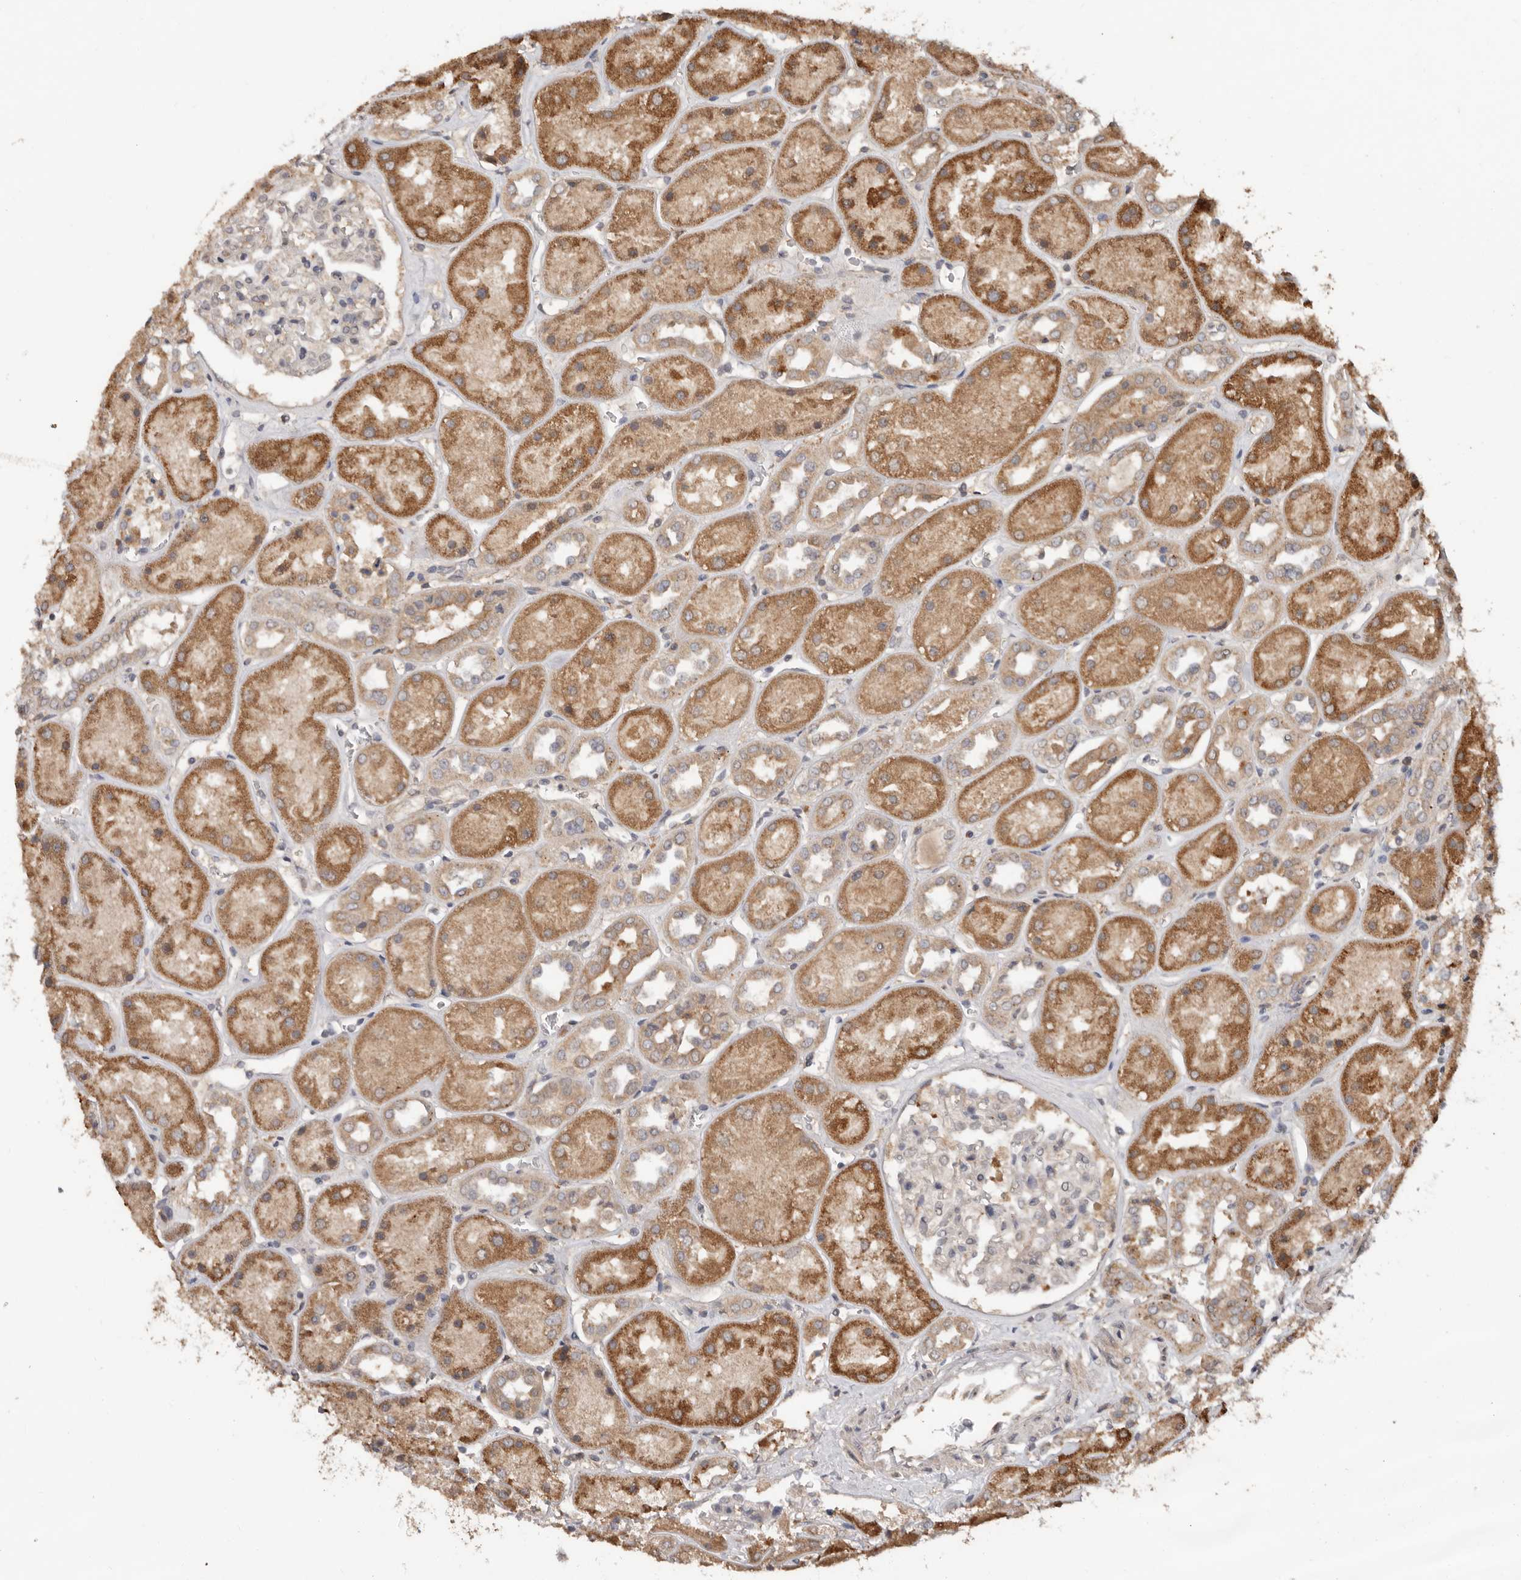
{"staining": {"intensity": "negative", "quantity": "none", "location": "none"}, "tissue": "kidney", "cell_type": "Cells in glomeruli", "image_type": "normal", "snomed": [{"axis": "morphology", "description": "Normal tissue, NOS"}, {"axis": "topography", "description": "Kidney"}], "caption": "Cells in glomeruli show no significant protein staining in normal kidney. (Immunohistochemistry (ihc), brightfield microscopy, high magnification).", "gene": "RSPO2", "patient": {"sex": "male", "age": 70}}